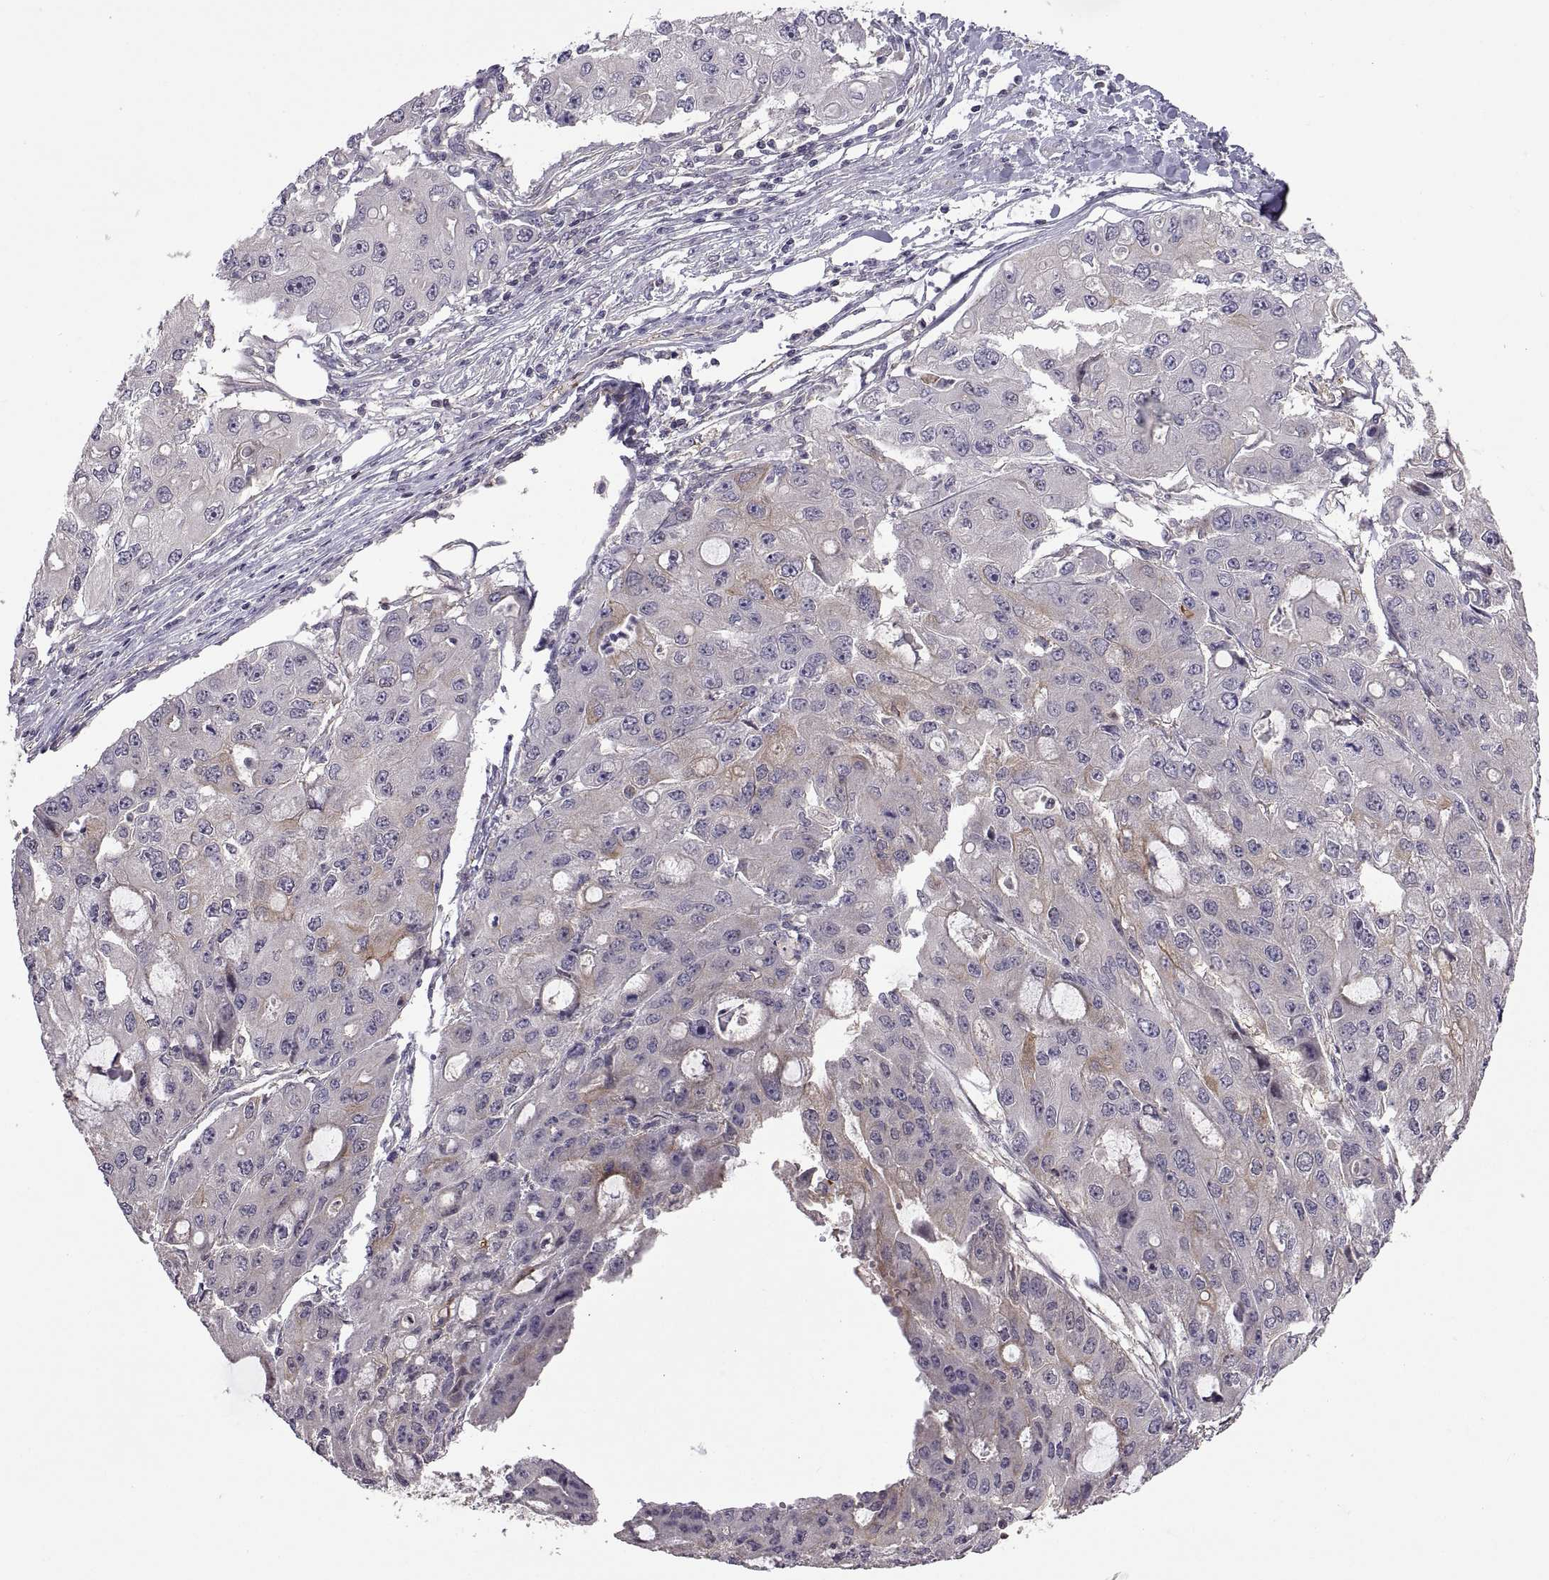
{"staining": {"intensity": "negative", "quantity": "none", "location": "none"}, "tissue": "ovarian cancer", "cell_type": "Tumor cells", "image_type": "cancer", "snomed": [{"axis": "morphology", "description": "Cystadenocarcinoma, serous, NOS"}, {"axis": "topography", "description": "Ovary"}], "caption": "A photomicrograph of human ovarian cancer (serous cystadenocarcinoma) is negative for staining in tumor cells.", "gene": "NMNAT2", "patient": {"sex": "female", "age": 56}}